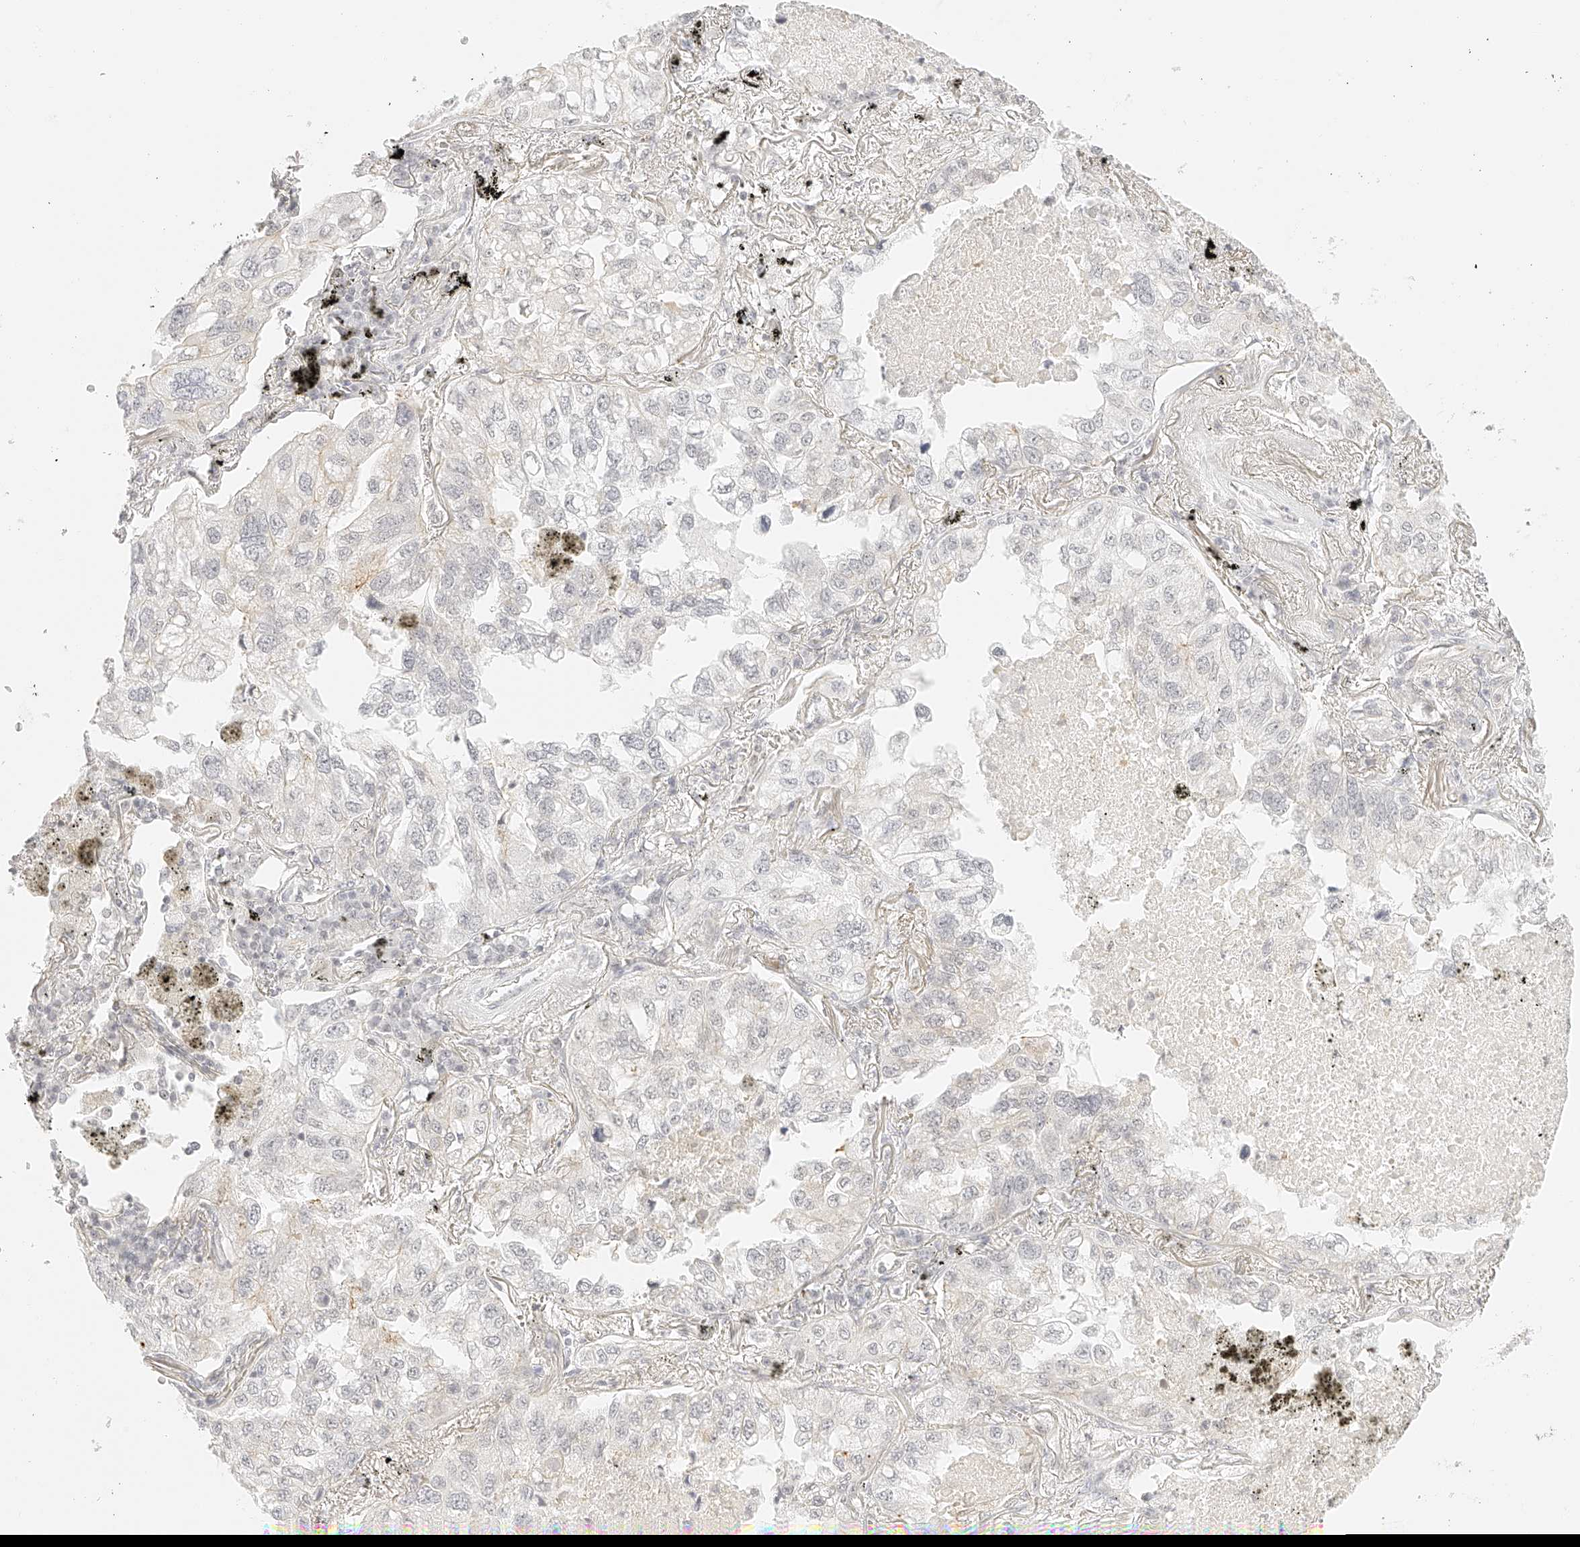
{"staining": {"intensity": "negative", "quantity": "none", "location": "none"}, "tissue": "lung cancer", "cell_type": "Tumor cells", "image_type": "cancer", "snomed": [{"axis": "morphology", "description": "Adenocarcinoma, NOS"}, {"axis": "topography", "description": "Lung"}], "caption": "Tumor cells show no significant staining in lung cancer (adenocarcinoma).", "gene": "ZFP69", "patient": {"sex": "male", "age": 65}}